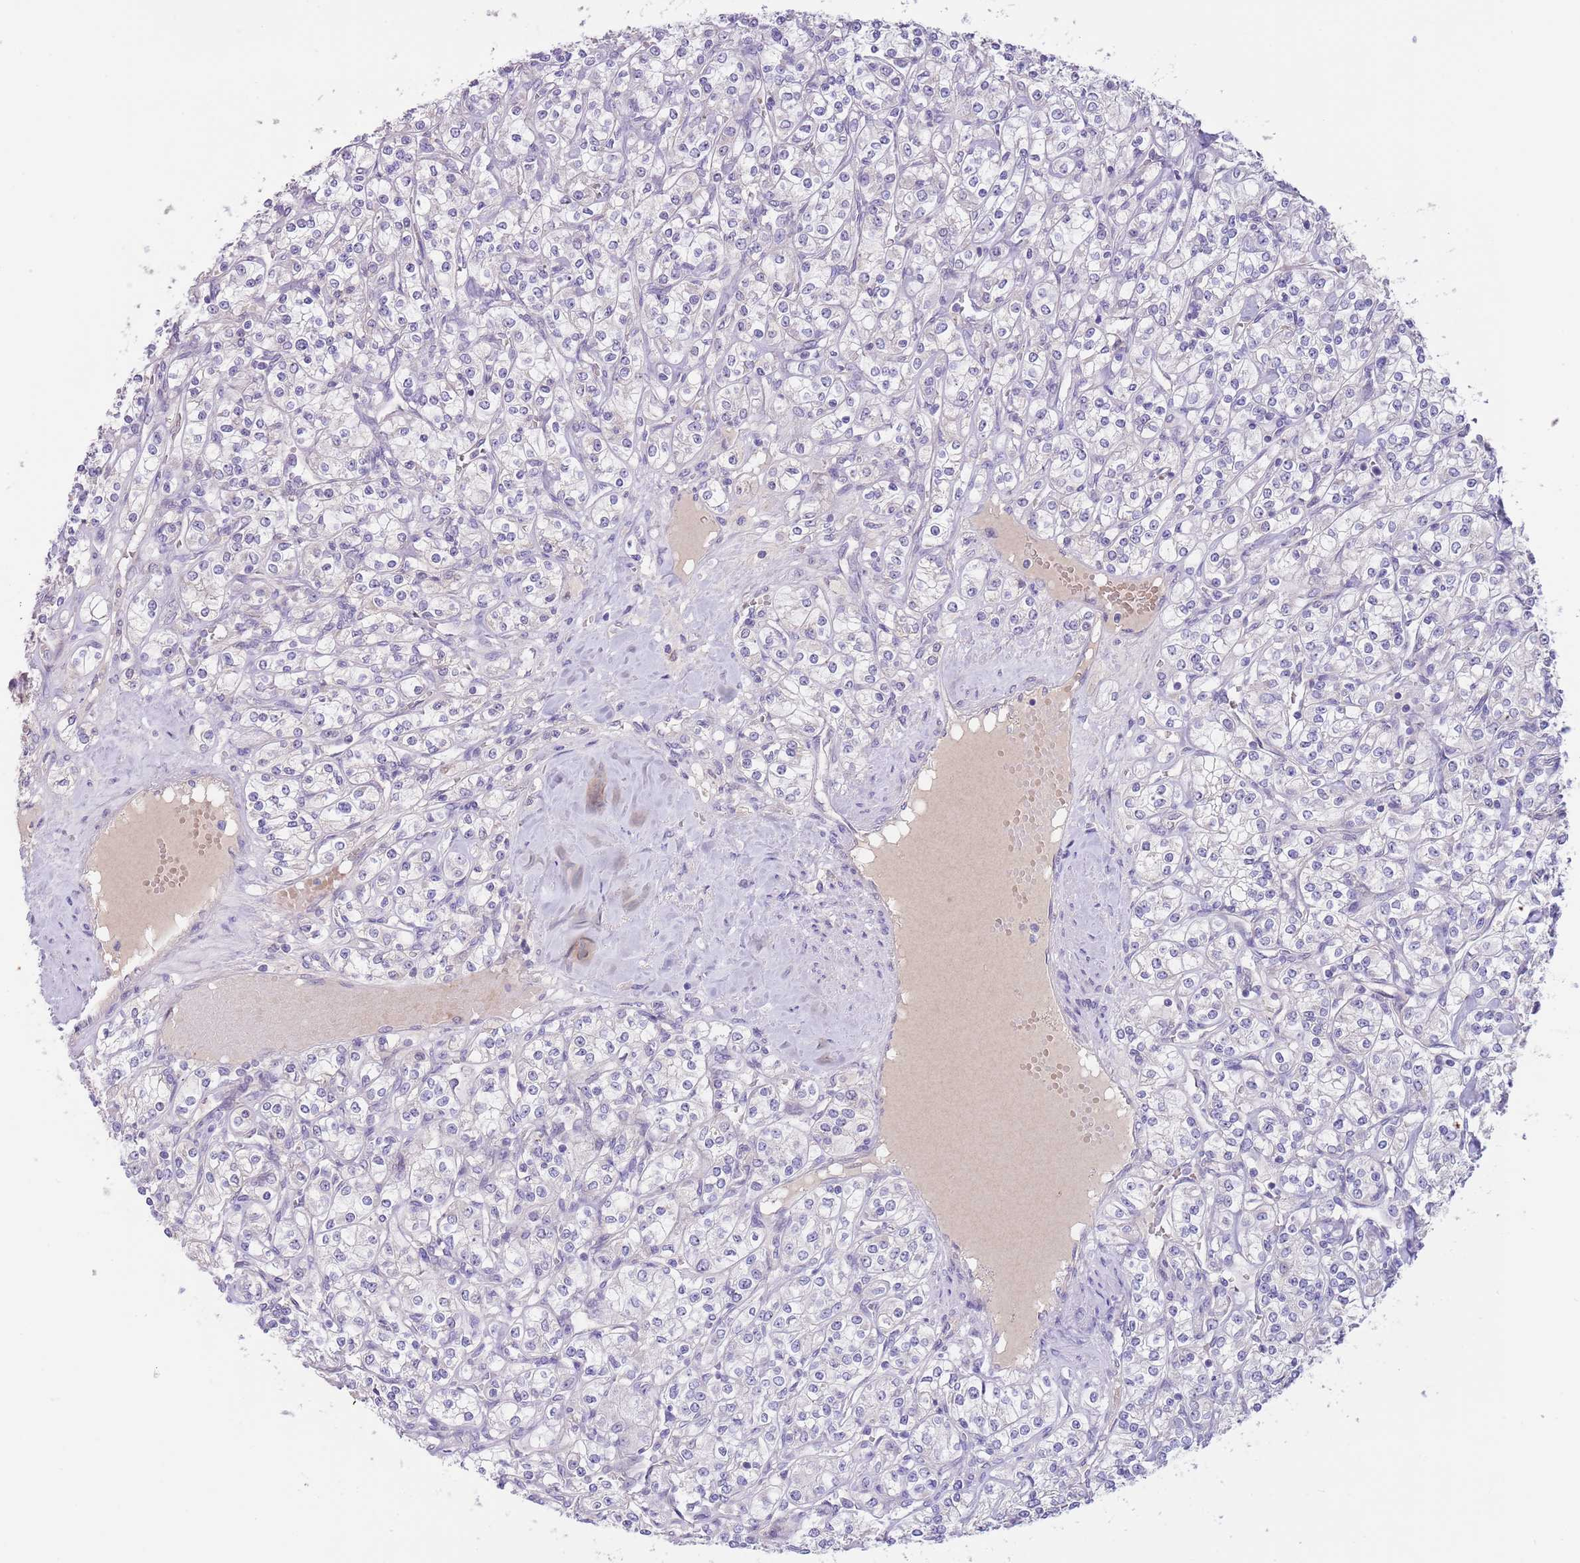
{"staining": {"intensity": "negative", "quantity": "none", "location": "none"}, "tissue": "renal cancer", "cell_type": "Tumor cells", "image_type": "cancer", "snomed": [{"axis": "morphology", "description": "Adenocarcinoma, NOS"}, {"axis": "topography", "description": "Kidney"}], "caption": "Immunohistochemistry (IHC) histopathology image of neoplastic tissue: human renal cancer stained with DAB (3,3'-diaminobenzidine) shows no significant protein staining in tumor cells.", "gene": "AP1S2", "patient": {"sex": "male", "age": 77}}